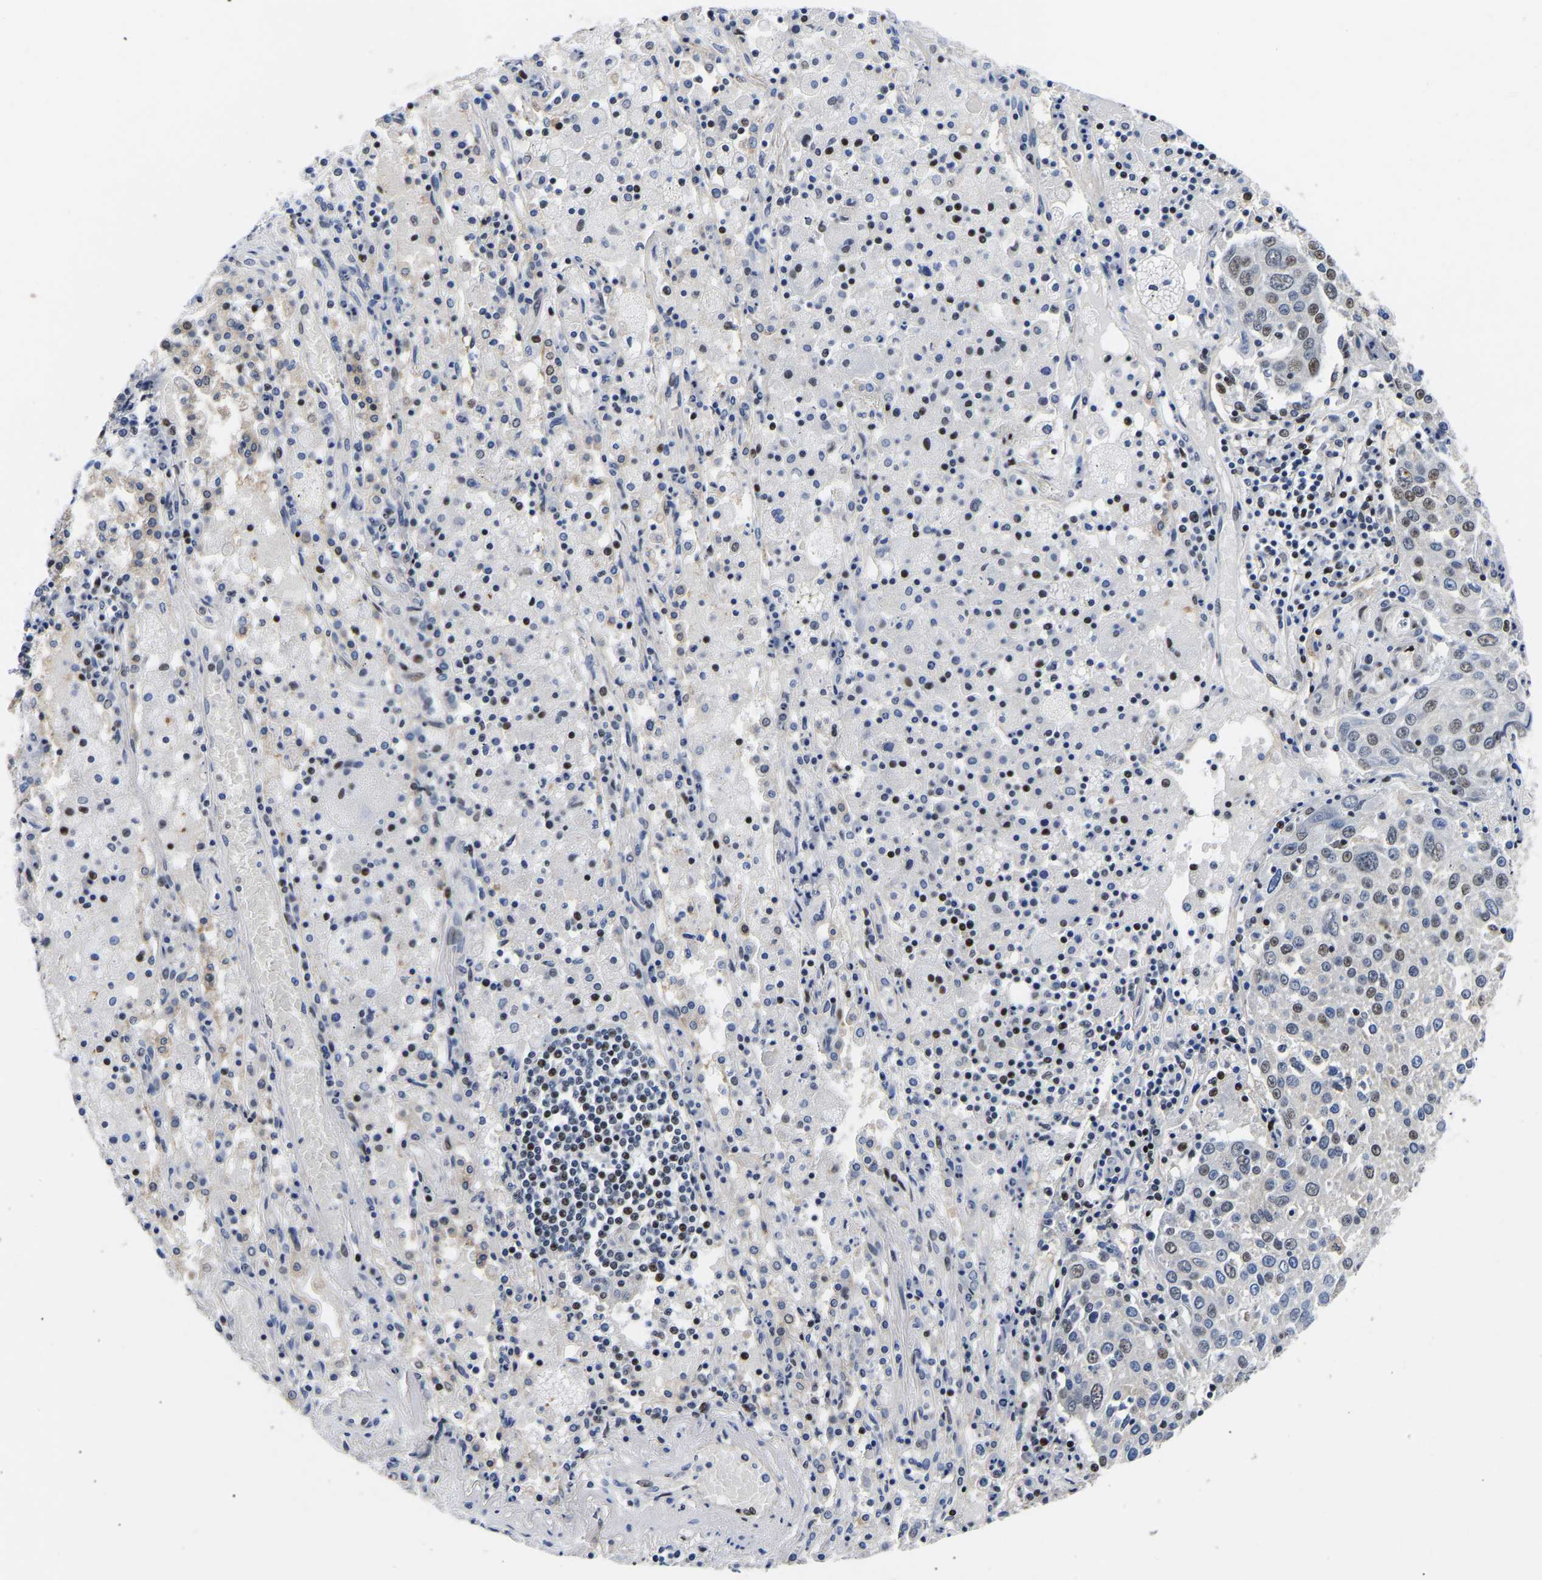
{"staining": {"intensity": "weak", "quantity": "<25%", "location": "nuclear"}, "tissue": "lung cancer", "cell_type": "Tumor cells", "image_type": "cancer", "snomed": [{"axis": "morphology", "description": "Squamous cell carcinoma, NOS"}, {"axis": "topography", "description": "Lung"}], "caption": "This is a photomicrograph of immunohistochemistry staining of lung cancer, which shows no positivity in tumor cells.", "gene": "PTRHD1", "patient": {"sex": "male", "age": 65}}